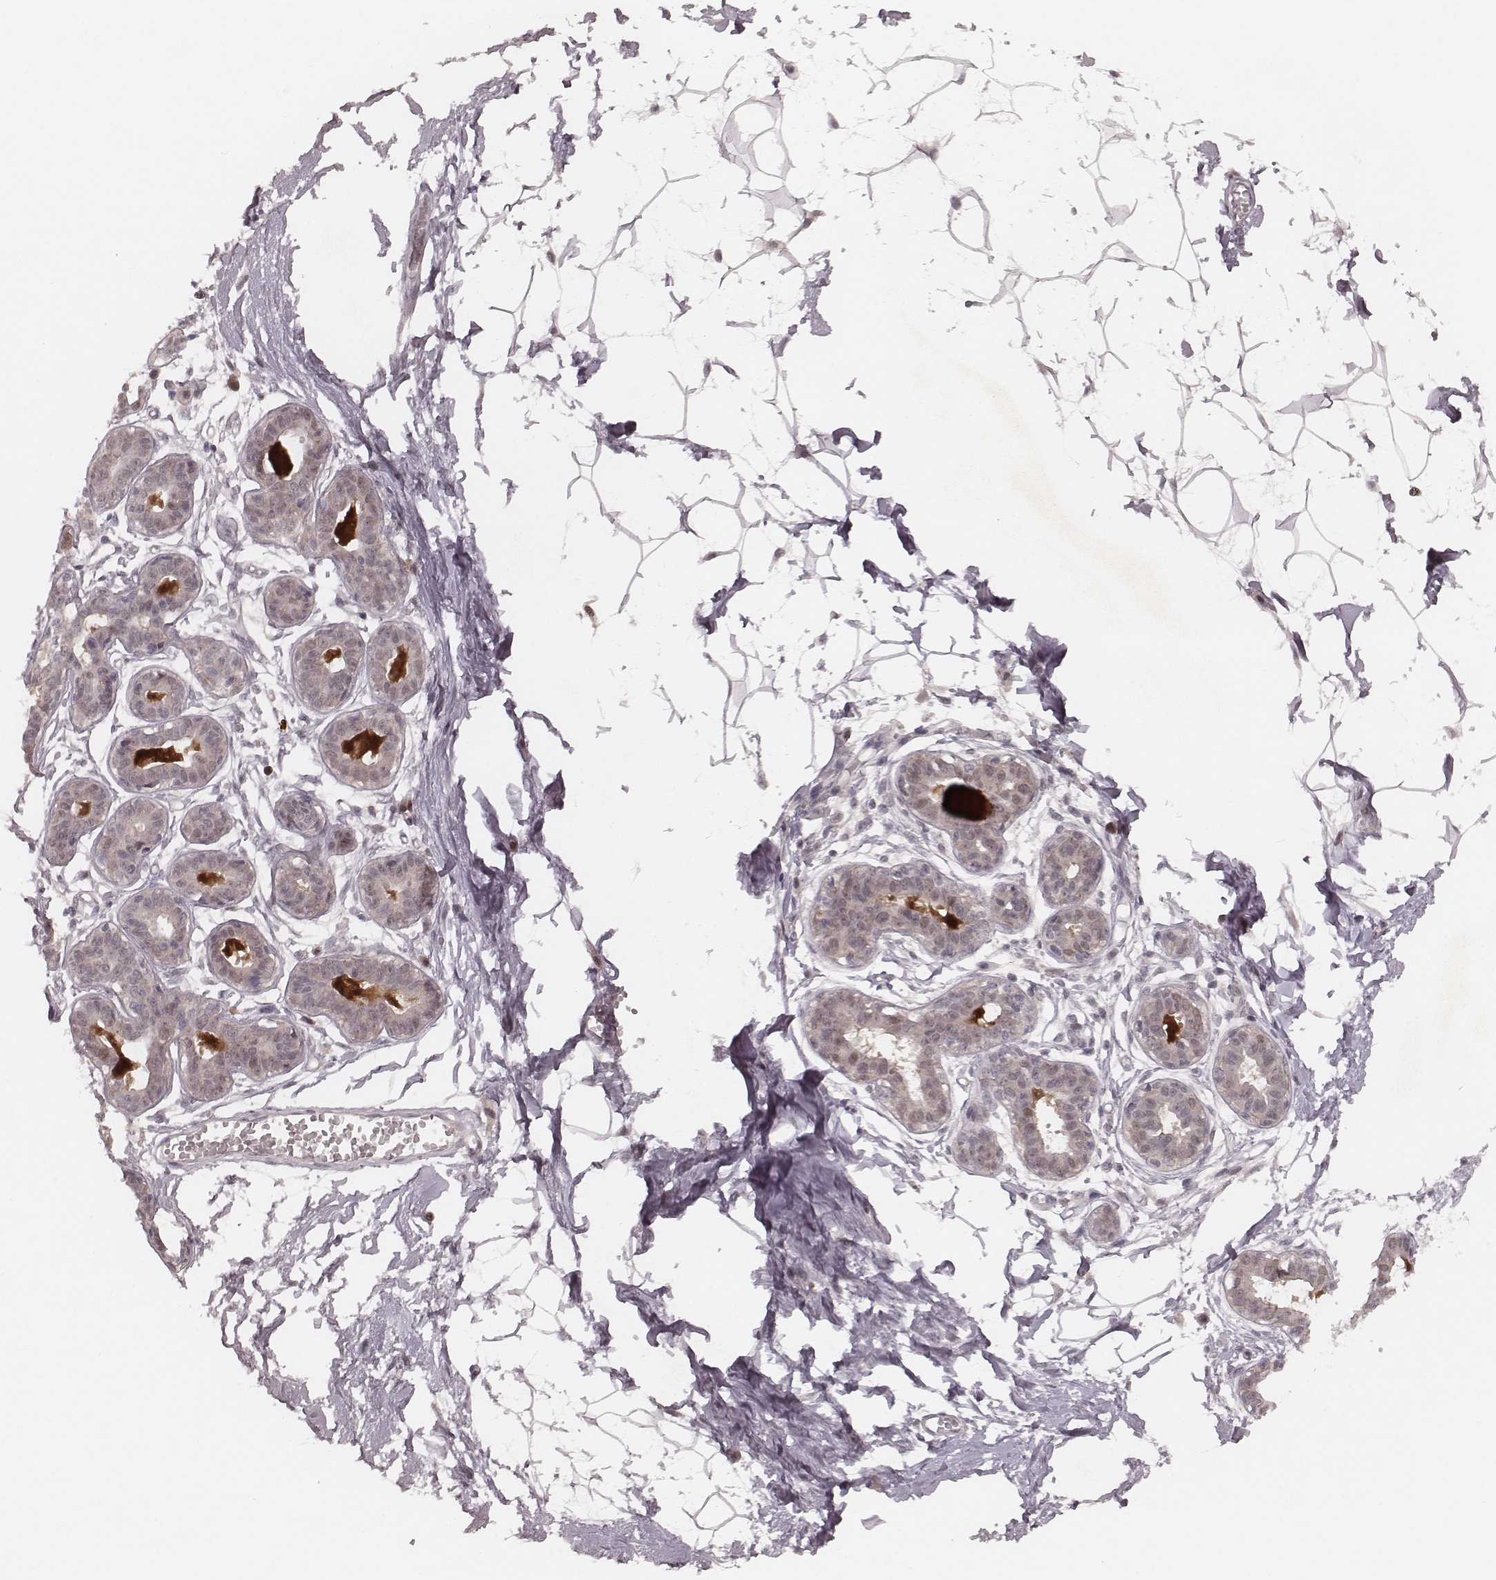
{"staining": {"intensity": "negative", "quantity": "none", "location": "none"}, "tissue": "breast", "cell_type": "Adipocytes", "image_type": "normal", "snomed": [{"axis": "morphology", "description": "Normal tissue, NOS"}, {"axis": "topography", "description": "Breast"}], "caption": "There is no significant expression in adipocytes of breast. Nuclei are stained in blue.", "gene": "FAM13B", "patient": {"sex": "female", "age": 45}}